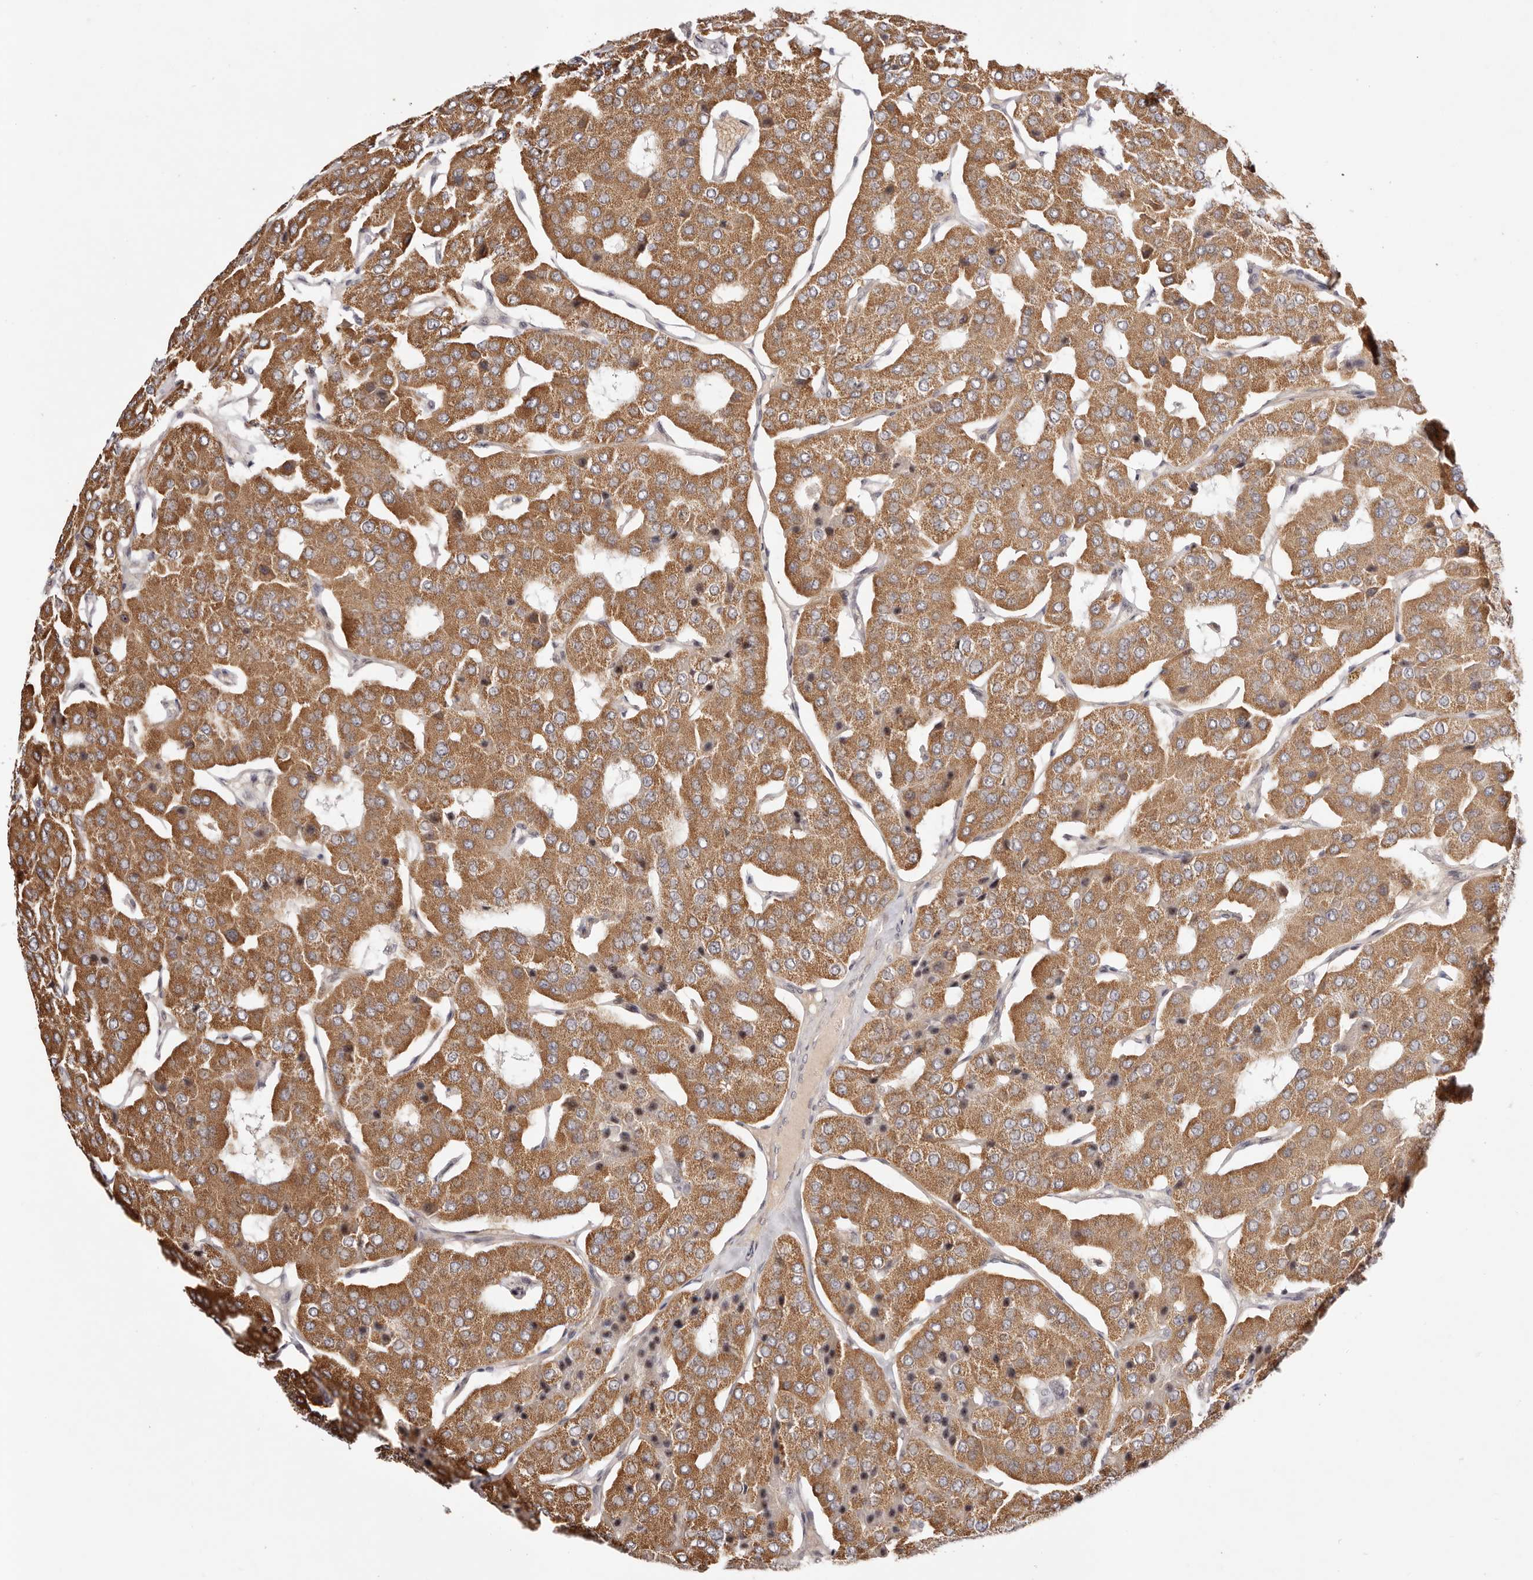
{"staining": {"intensity": "moderate", "quantity": ">75%", "location": "cytoplasmic/membranous"}, "tissue": "parathyroid gland", "cell_type": "Glandular cells", "image_type": "normal", "snomed": [{"axis": "morphology", "description": "Normal tissue, NOS"}, {"axis": "morphology", "description": "Adenoma, NOS"}, {"axis": "topography", "description": "Parathyroid gland"}], "caption": "IHC of normal human parathyroid gland demonstrates medium levels of moderate cytoplasmic/membranous expression in about >75% of glandular cells.", "gene": "WRN", "patient": {"sex": "female", "age": 86}}